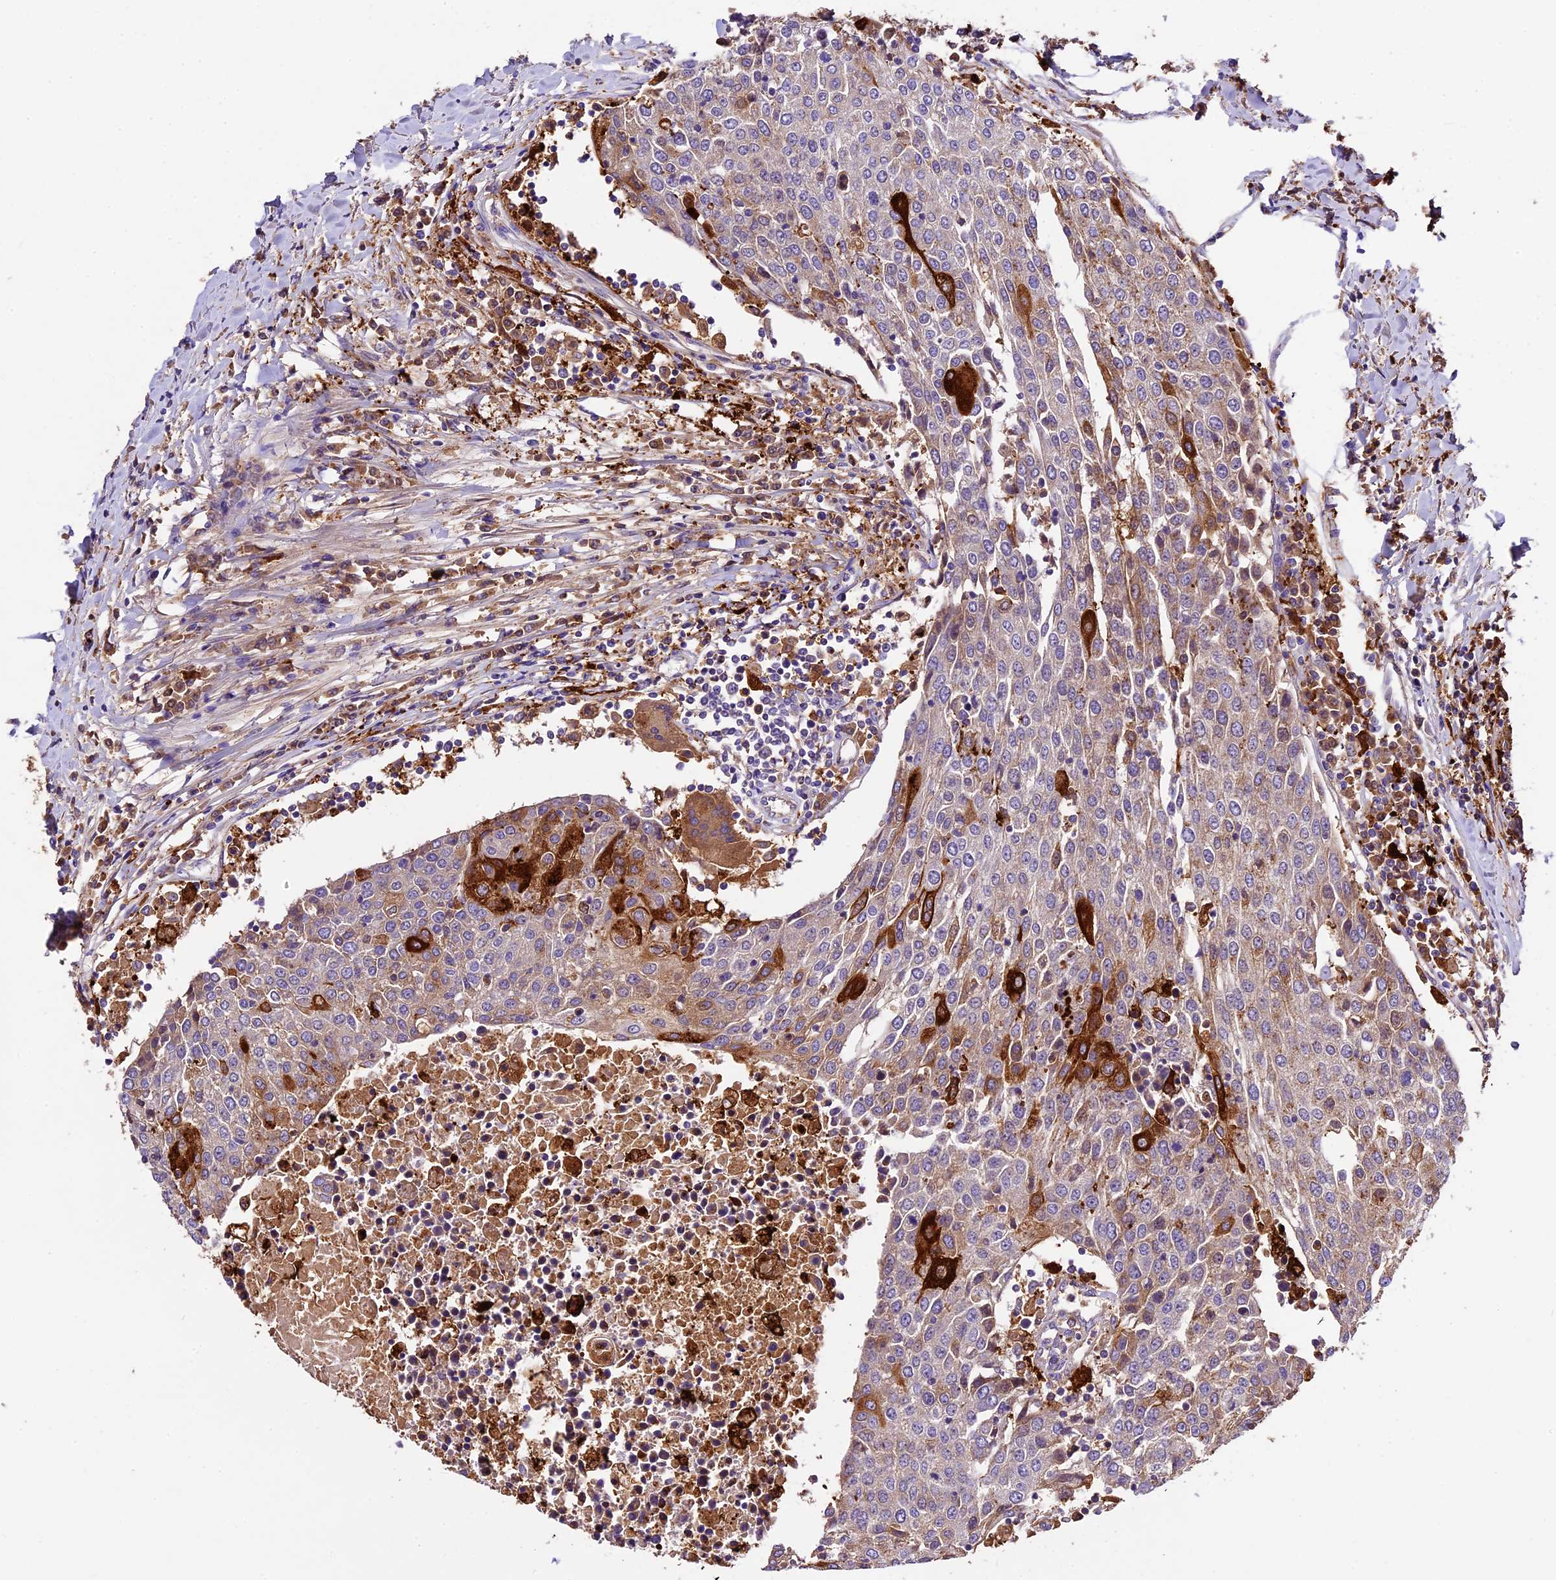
{"staining": {"intensity": "moderate", "quantity": "<25%", "location": "cytoplasmic/membranous"}, "tissue": "urothelial cancer", "cell_type": "Tumor cells", "image_type": "cancer", "snomed": [{"axis": "morphology", "description": "Urothelial carcinoma, High grade"}, {"axis": "topography", "description": "Urinary bladder"}], "caption": "Immunohistochemical staining of human high-grade urothelial carcinoma exhibits moderate cytoplasmic/membranous protein positivity in about <25% of tumor cells.", "gene": "CILP2", "patient": {"sex": "female", "age": 85}}